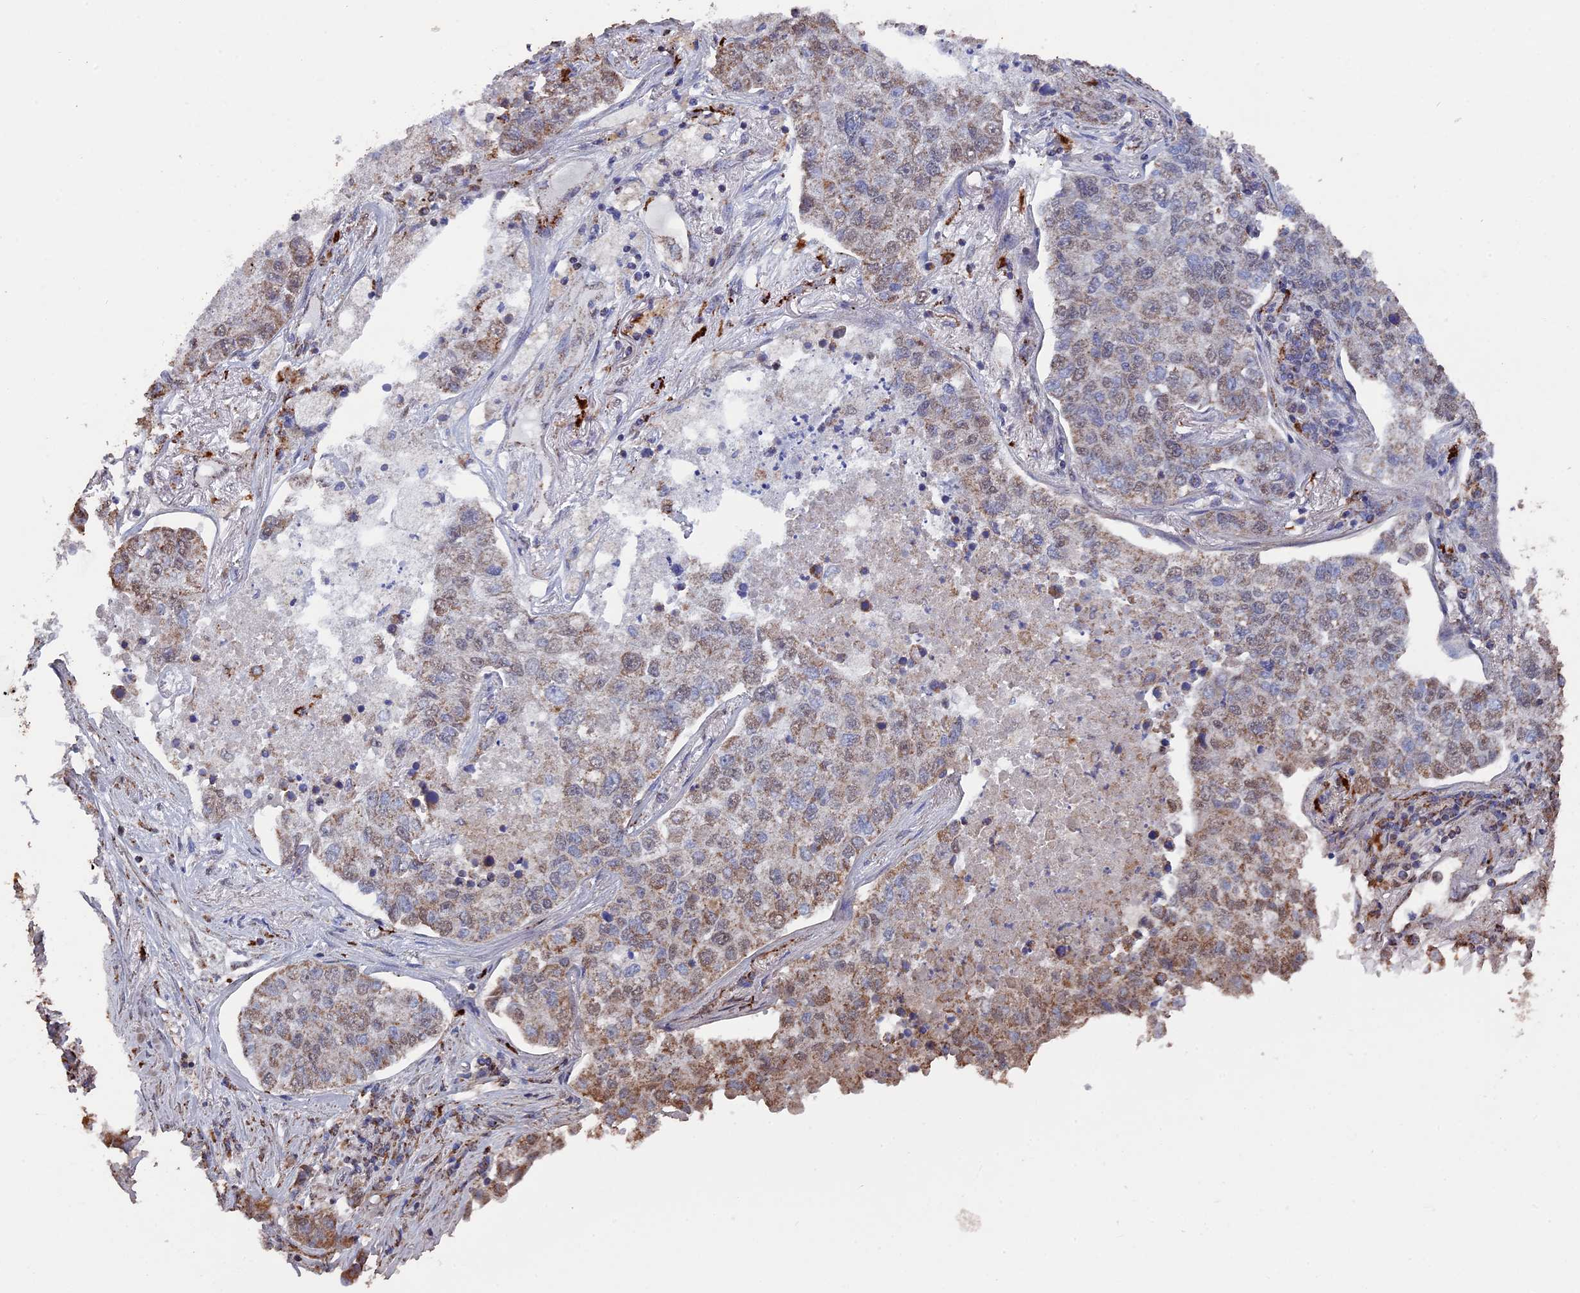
{"staining": {"intensity": "moderate", "quantity": "25%-75%", "location": "cytoplasmic/membranous"}, "tissue": "lung cancer", "cell_type": "Tumor cells", "image_type": "cancer", "snomed": [{"axis": "morphology", "description": "Adenocarcinoma, NOS"}, {"axis": "topography", "description": "Lung"}], "caption": "An IHC histopathology image of tumor tissue is shown. Protein staining in brown labels moderate cytoplasmic/membranous positivity in lung cancer (adenocarcinoma) within tumor cells.", "gene": "SMG9", "patient": {"sex": "male", "age": 49}}